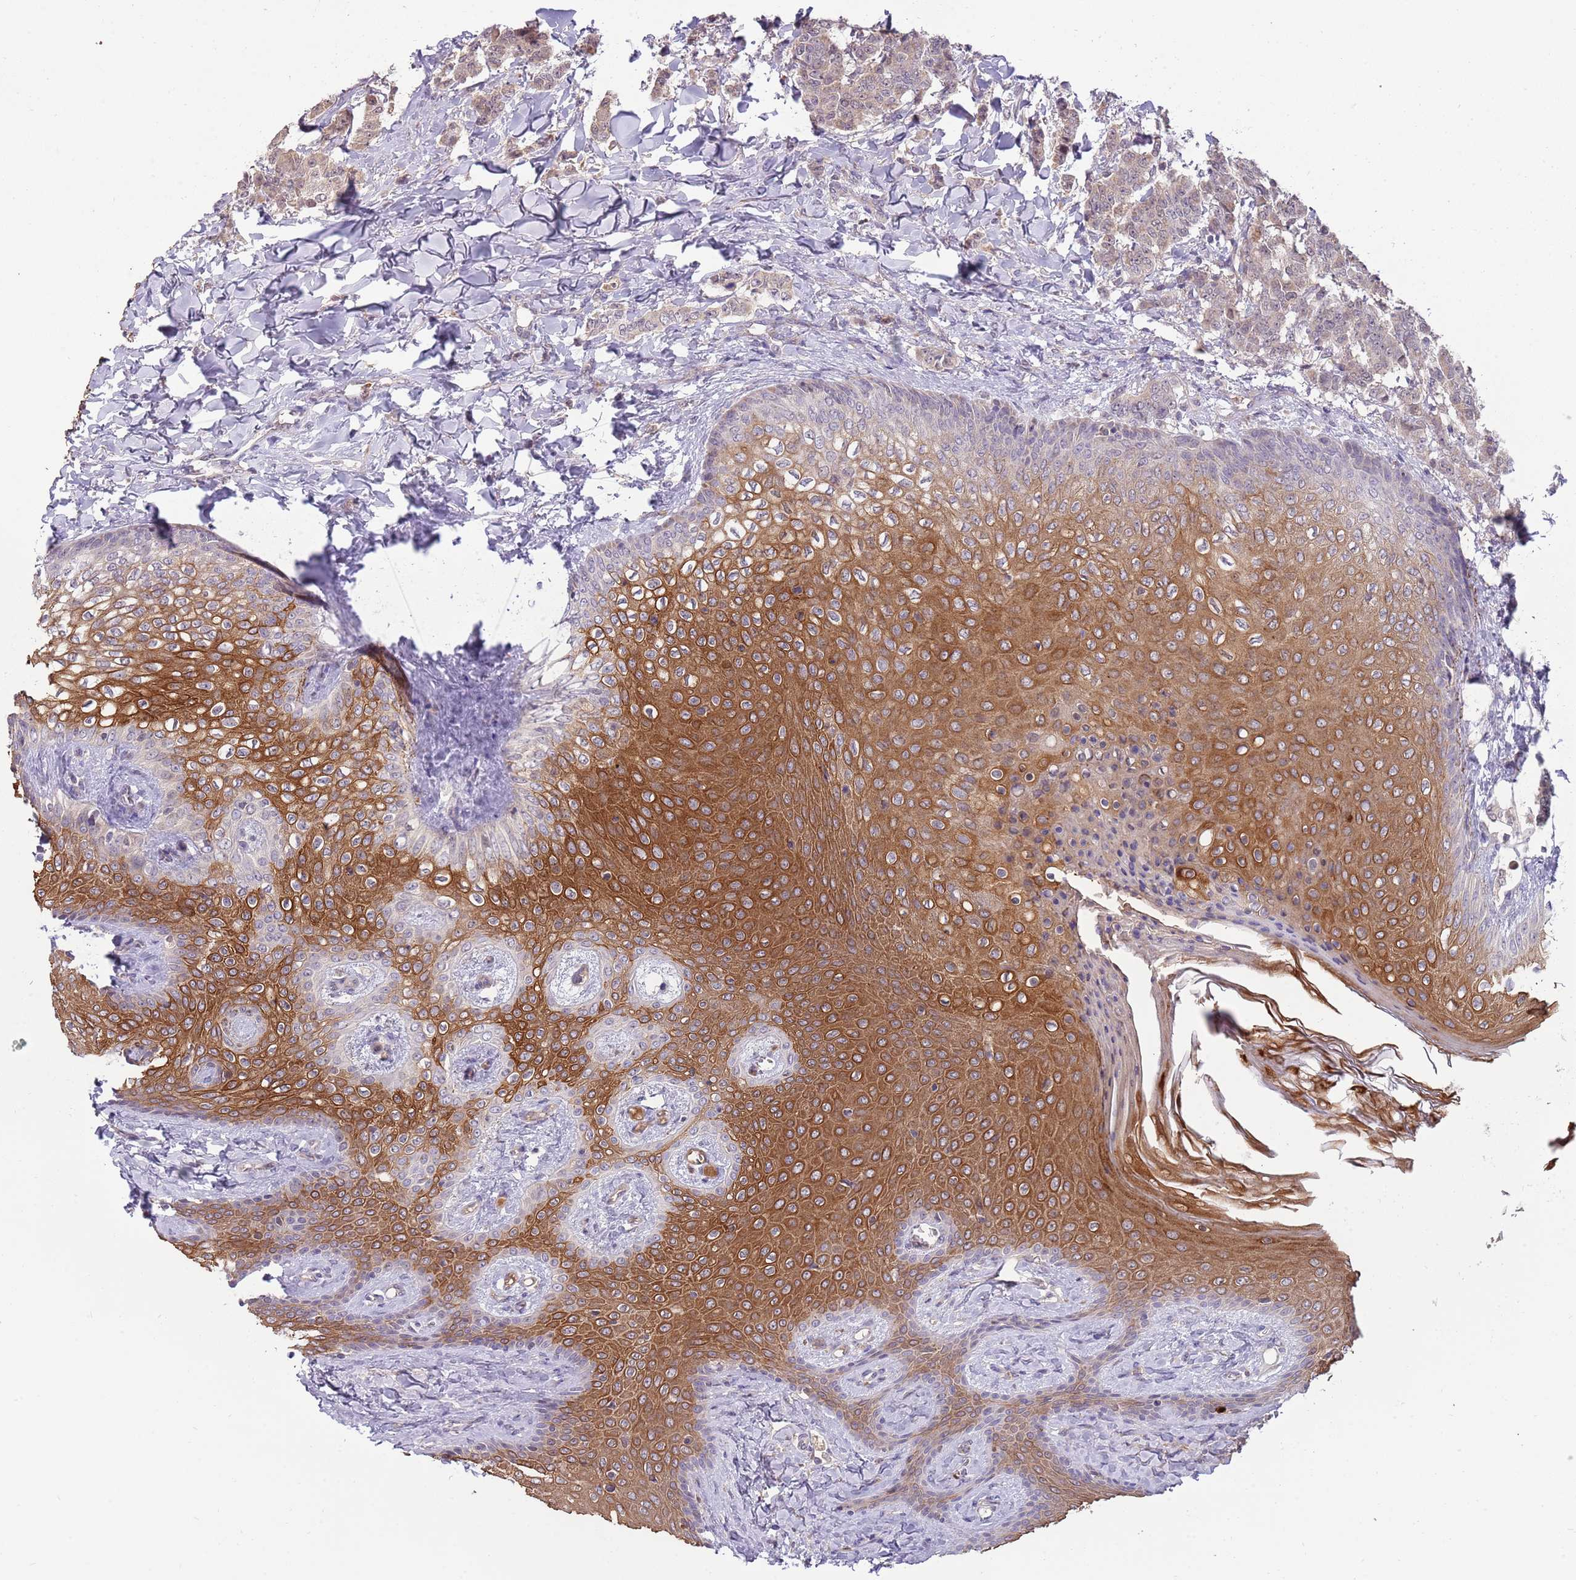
{"staining": {"intensity": "weak", "quantity": "25%-75%", "location": "cytoplasmic/membranous"}, "tissue": "breast cancer", "cell_type": "Tumor cells", "image_type": "cancer", "snomed": [{"axis": "morphology", "description": "Duct carcinoma"}, {"axis": "topography", "description": "Breast"}], "caption": "Tumor cells display low levels of weak cytoplasmic/membranous staining in about 25%-75% of cells in human breast invasive ductal carcinoma. The staining was performed using DAB to visualize the protein expression in brown, while the nuclei were stained in blue with hematoxylin (Magnification: 20x).", "gene": "NBPF6", "patient": {"sex": "female", "age": 40}}